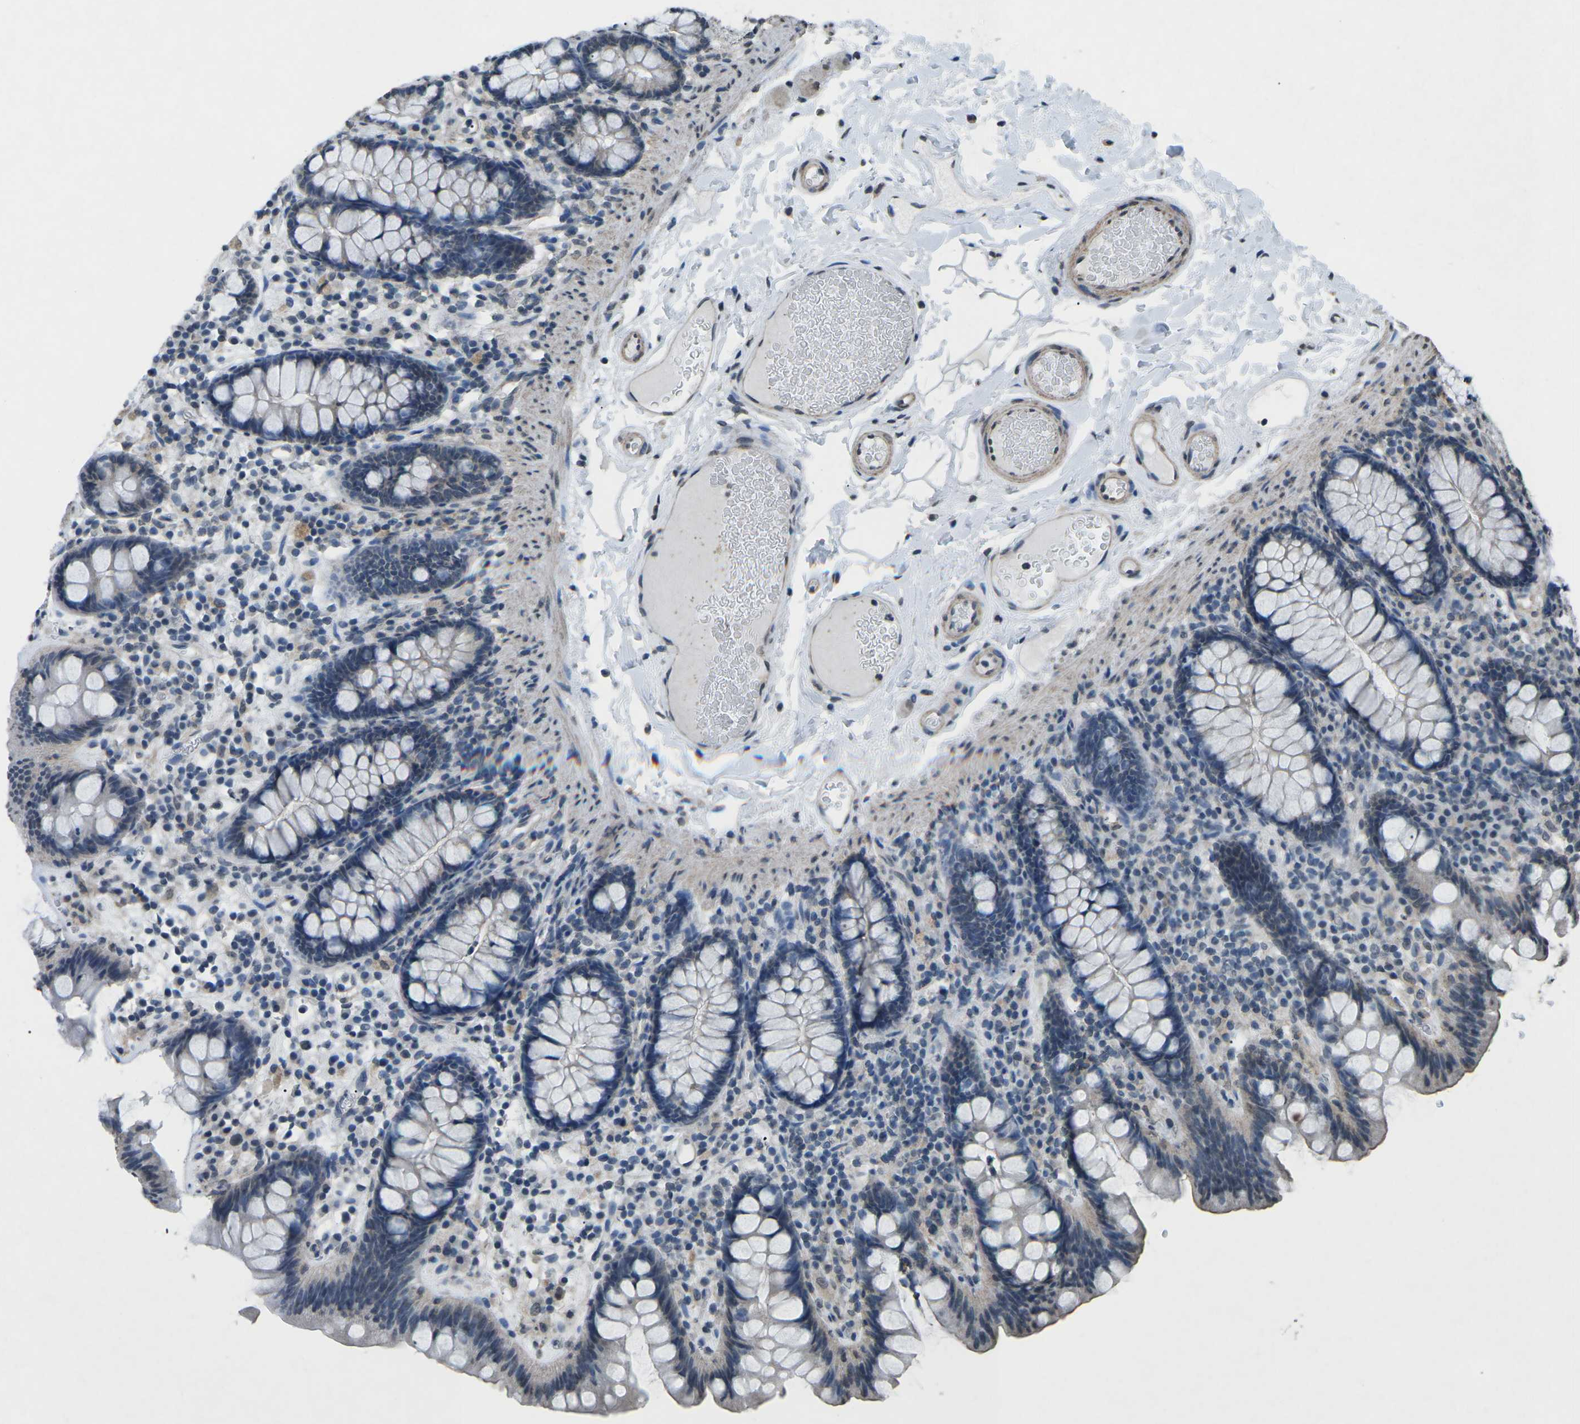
{"staining": {"intensity": "weak", "quantity": ">75%", "location": "cytoplasmic/membranous"}, "tissue": "colon", "cell_type": "Endothelial cells", "image_type": "normal", "snomed": [{"axis": "morphology", "description": "Normal tissue, NOS"}, {"axis": "topography", "description": "Colon"}], "caption": "Immunohistochemical staining of normal human colon displays weak cytoplasmic/membranous protein staining in approximately >75% of endothelial cells. The staining is performed using DAB (3,3'-diaminobenzidine) brown chromogen to label protein expression. The nuclei are counter-stained blue using hematoxylin.", "gene": "TFR2", "patient": {"sex": "female", "age": 80}}